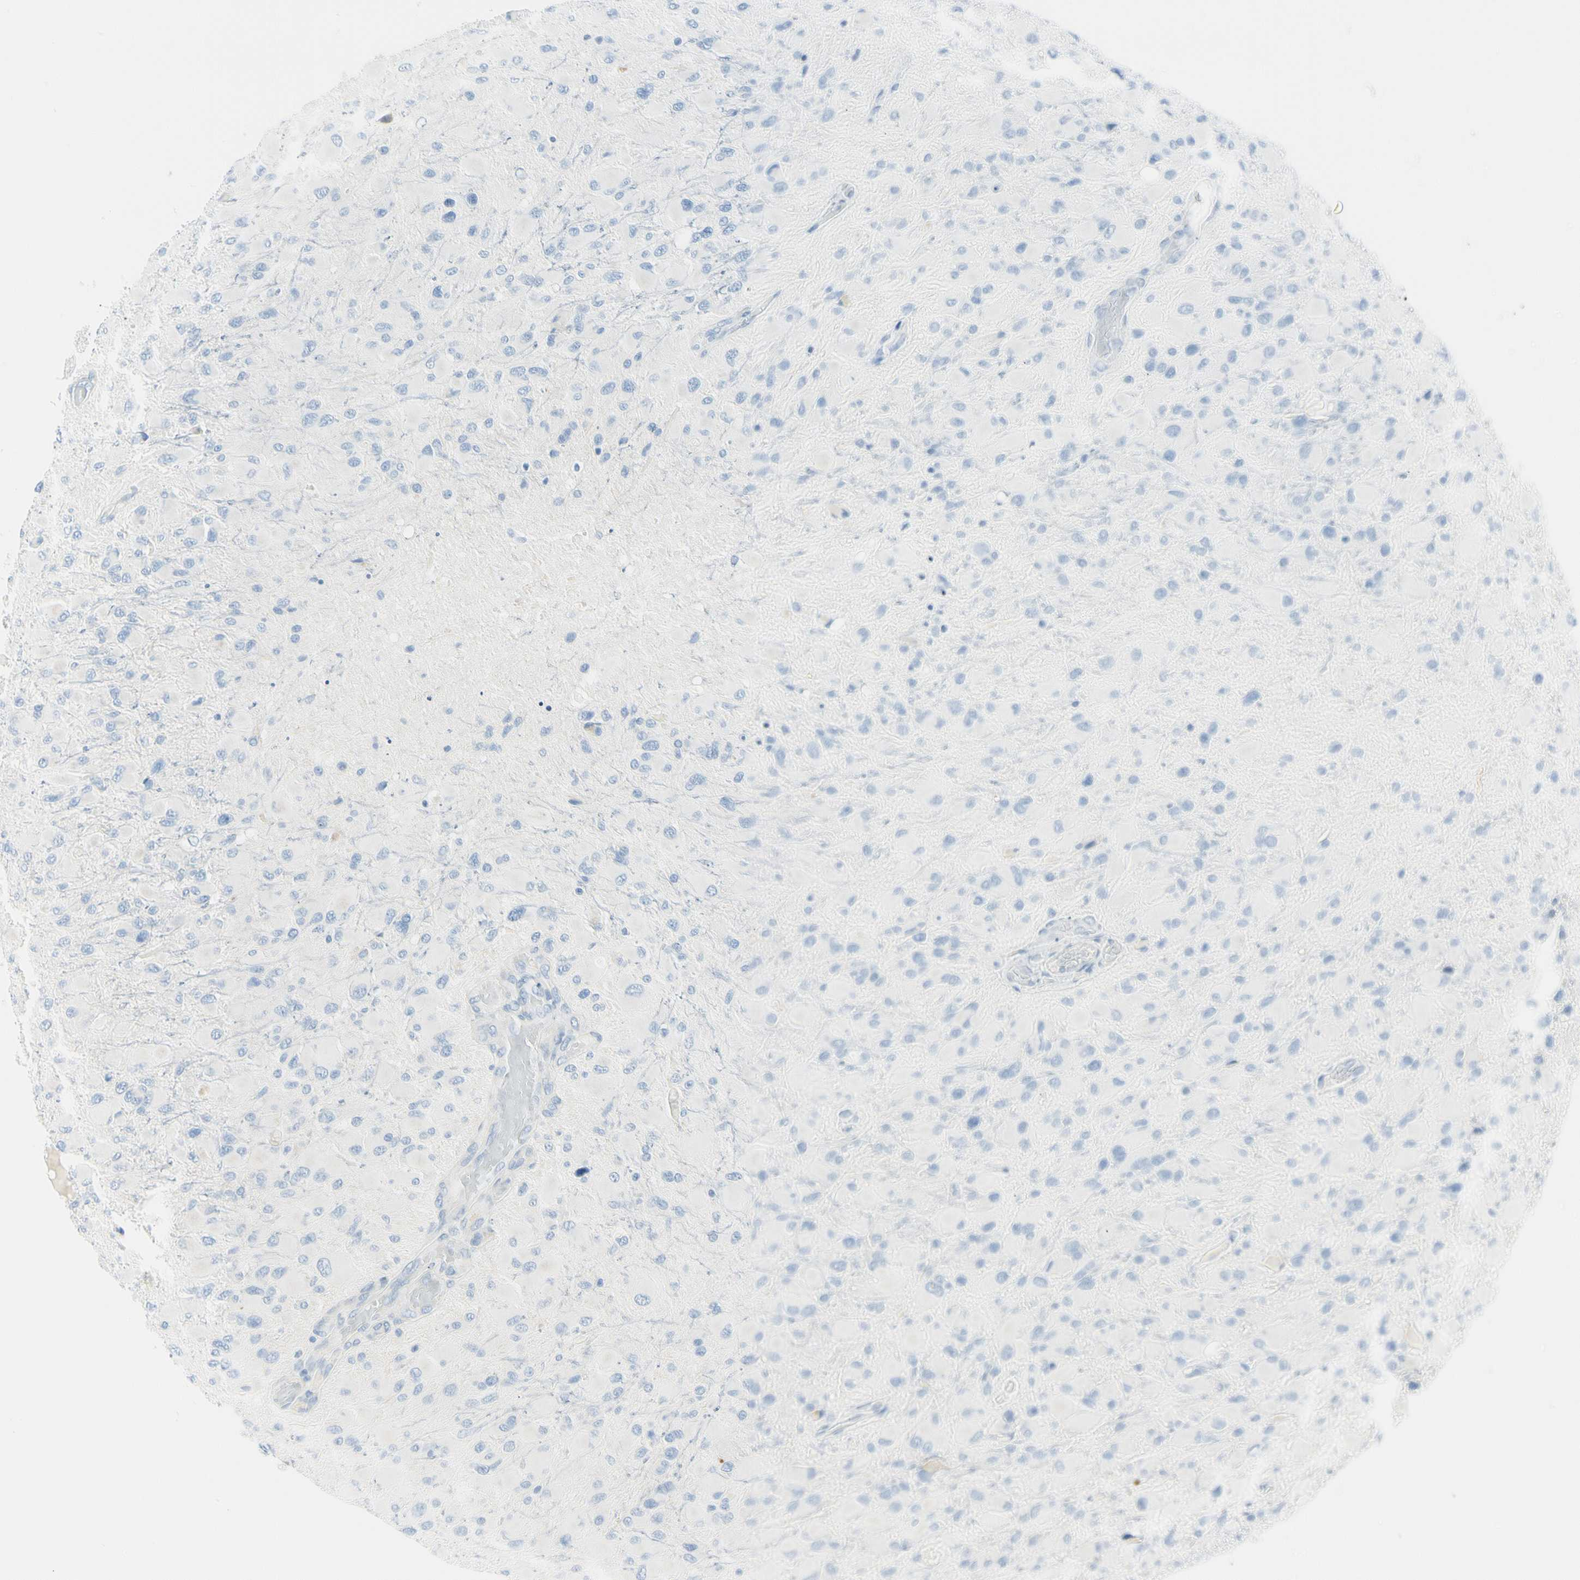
{"staining": {"intensity": "negative", "quantity": "none", "location": "none"}, "tissue": "glioma", "cell_type": "Tumor cells", "image_type": "cancer", "snomed": [{"axis": "morphology", "description": "Glioma, malignant, High grade"}, {"axis": "topography", "description": "Cerebral cortex"}], "caption": "High power microscopy histopathology image of an immunohistochemistry (IHC) photomicrograph of glioma, revealing no significant positivity in tumor cells.", "gene": "TNFSF11", "patient": {"sex": "female", "age": 36}}